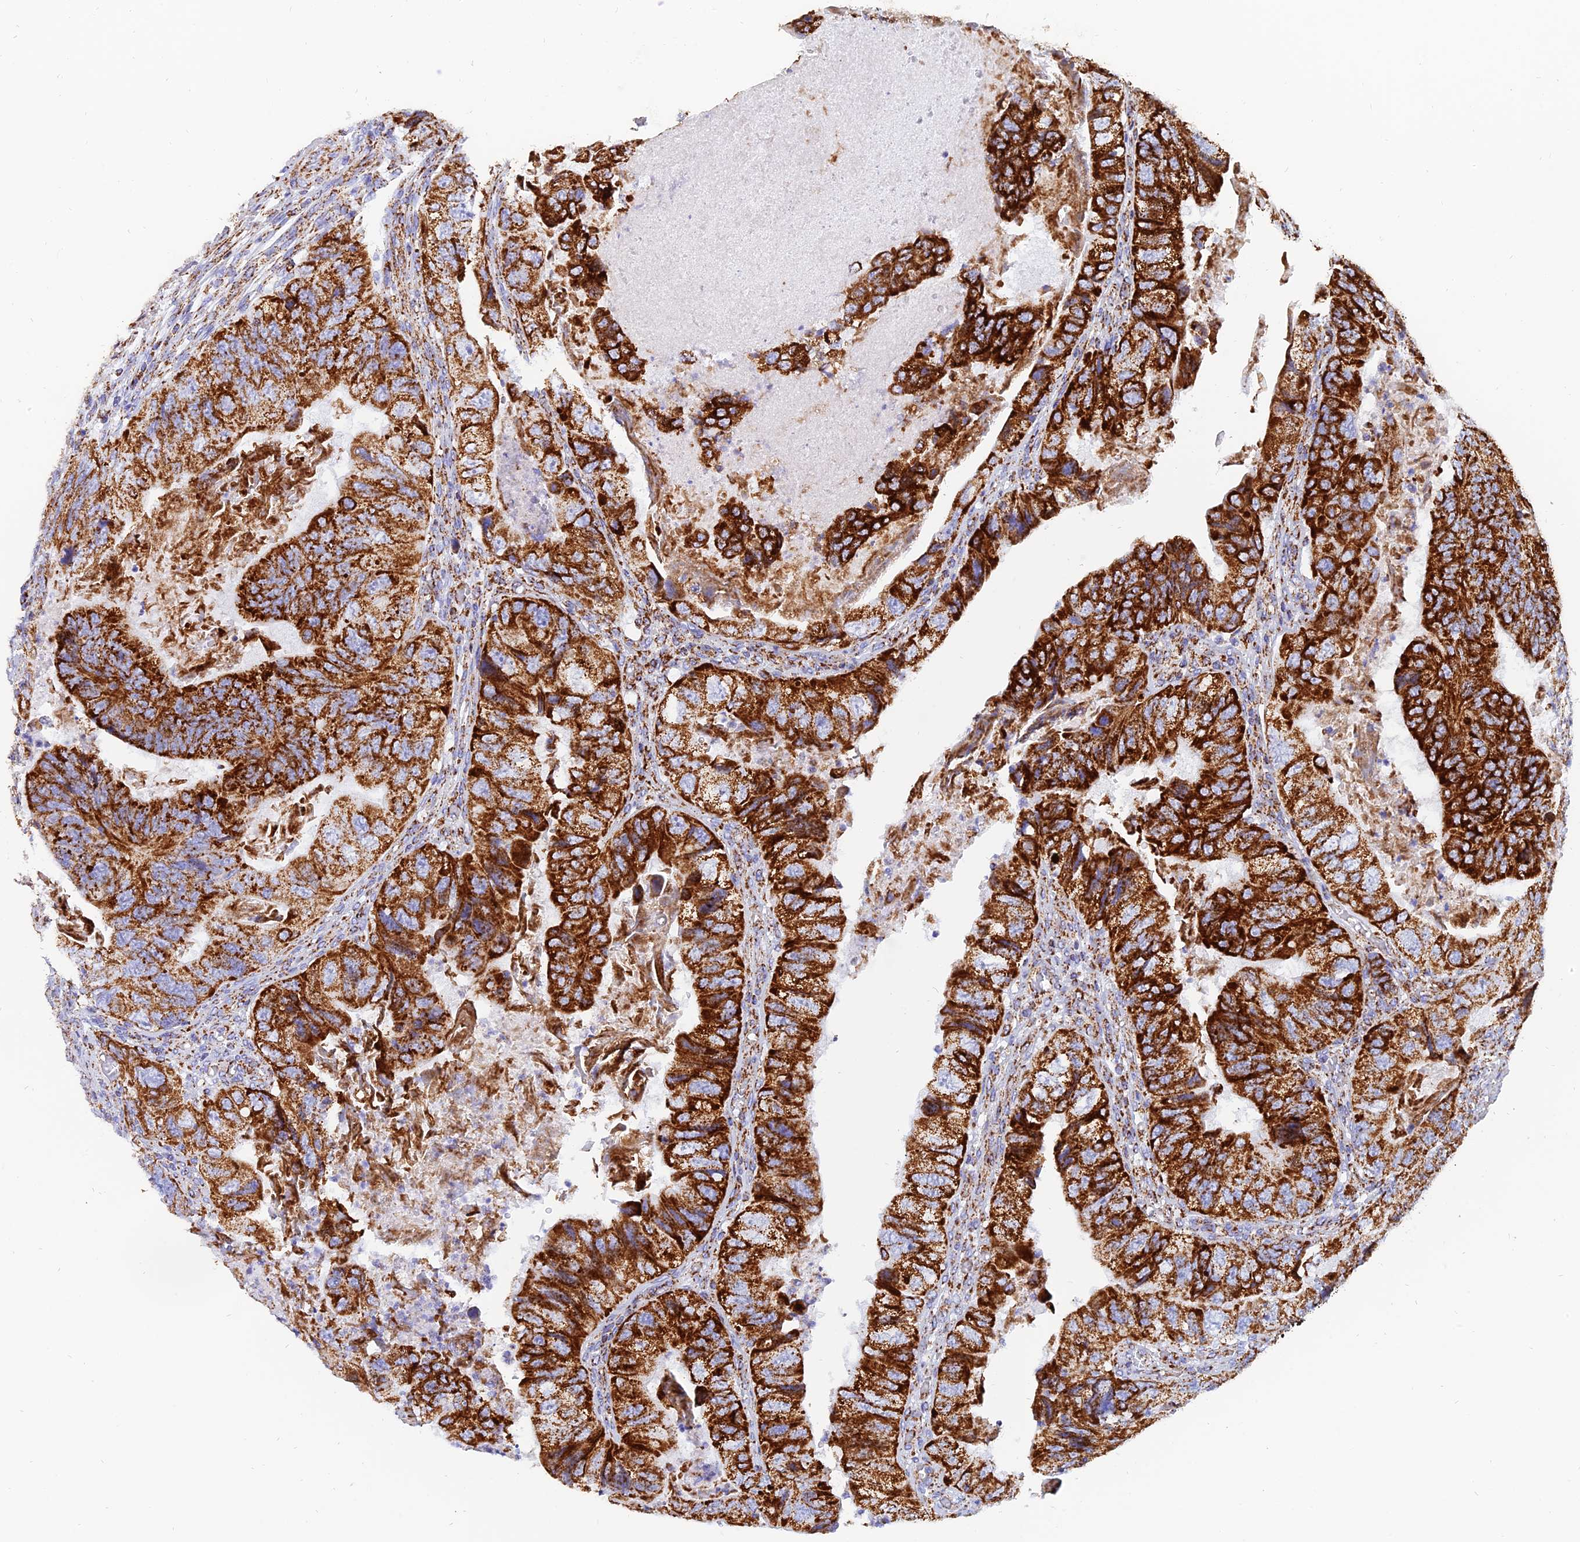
{"staining": {"intensity": "strong", "quantity": ">75%", "location": "cytoplasmic/membranous"}, "tissue": "colorectal cancer", "cell_type": "Tumor cells", "image_type": "cancer", "snomed": [{"axis": "morphology", "description": "Adenocarcinoma, NOS"}, {"axis": "topography", "description": "Rectum"}], "caption": "DAB immunohistochemical staining of colorectal cancer displays strong cytoplasmic/membranous protein positivity in about >75% of tumor cells. (DAB = brown stain, brightfield microscopy at high magnification).", "gene": "NDUFB6", "patient": {"sex": "male", "age": 63}}